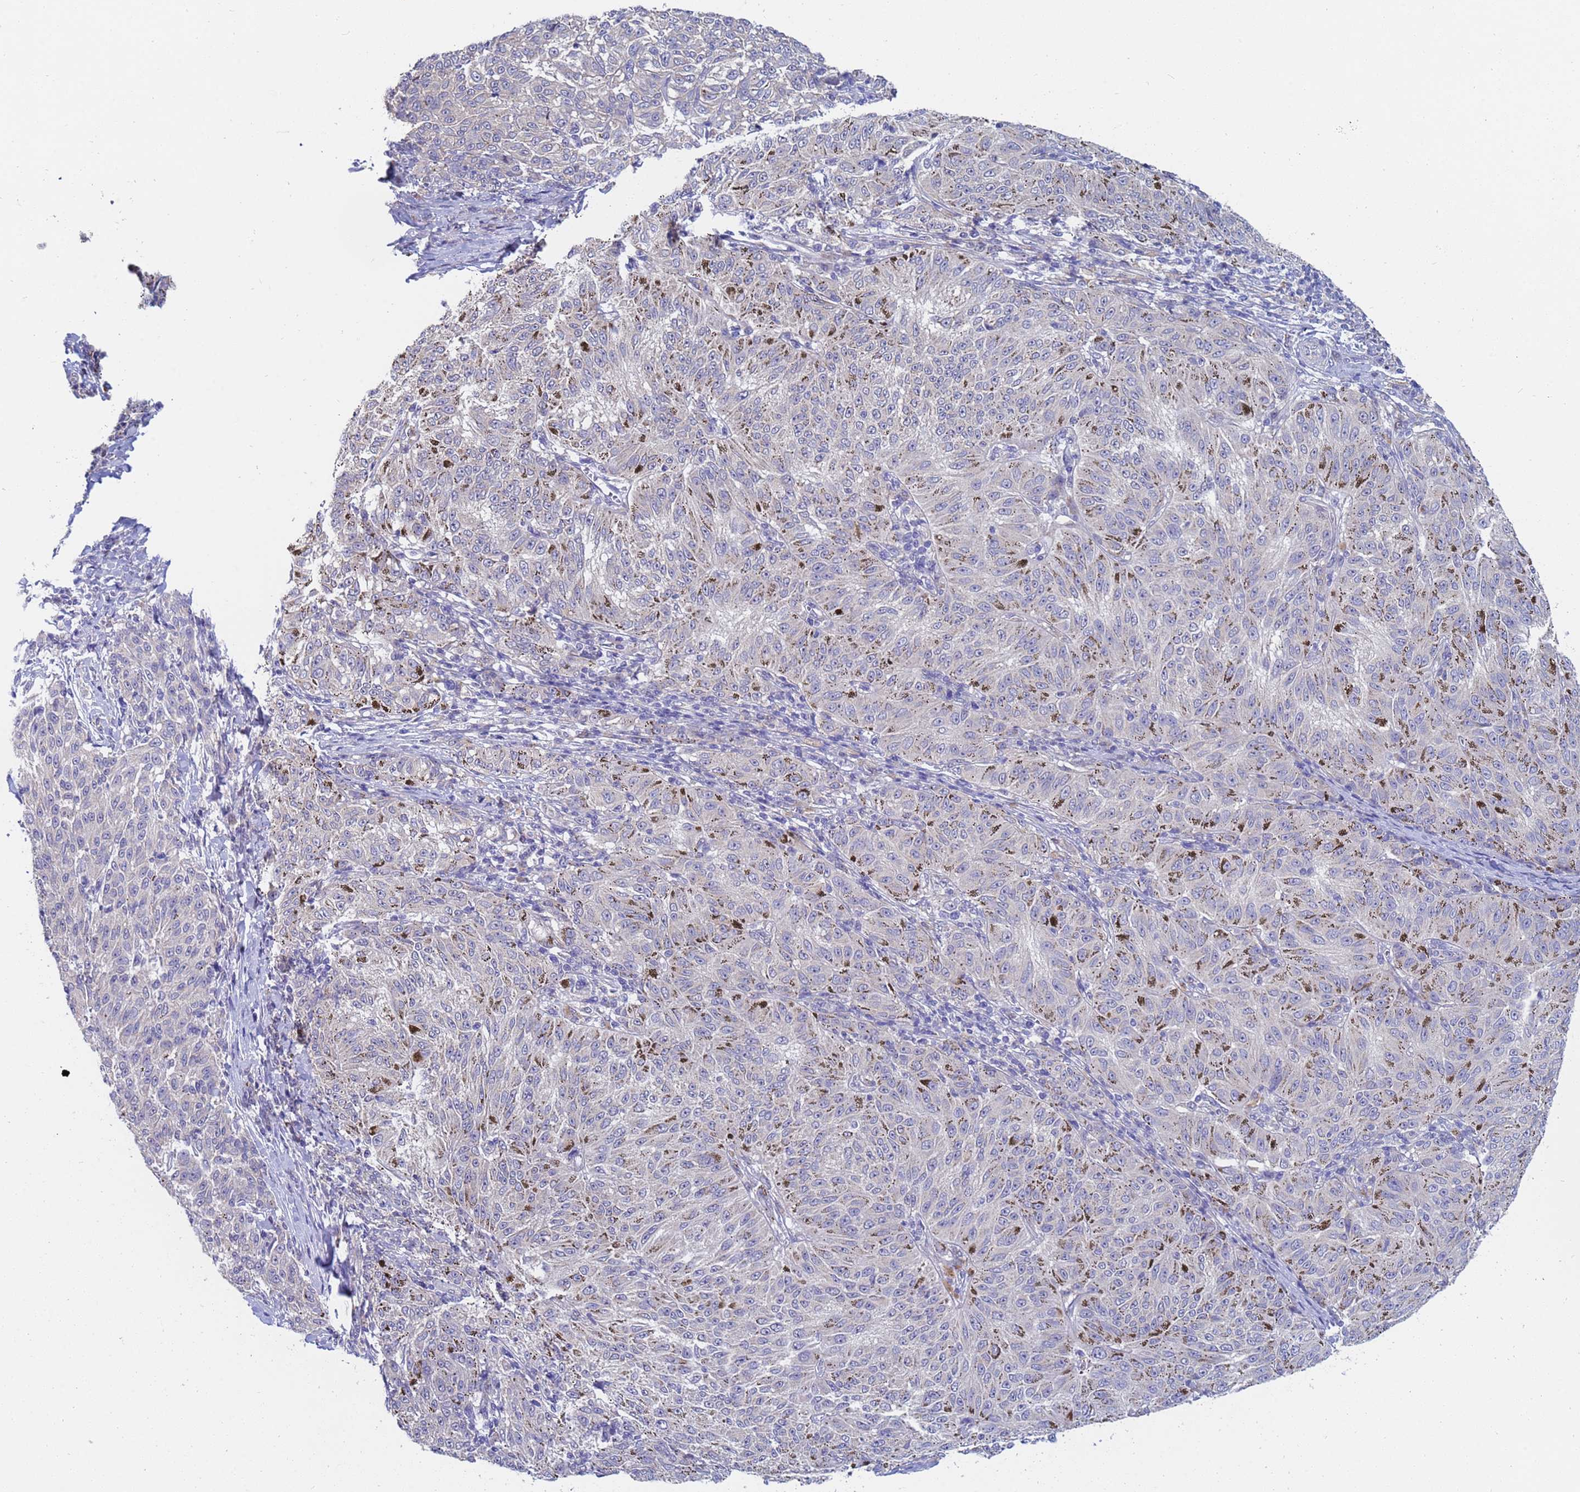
{"staining": {"intensity": "negative", "quantity": "none", "location": "none"}, "tissue": "melanoma", "cell_type": "Tumor cells", "image_type": "cancer", "snomed": [{"axis": "morphology", "description": "Malignant melanoma, NOS"}, {"axis": "topography", "description": "Skin"}], "caption": "A high-resolution photomicrograph shows immunohistochemistry staining of melanoma, which exhibits no significant staining in tumor cells.", "gene": "IHO1", "patient": {"sex": "female", "age": 72}}